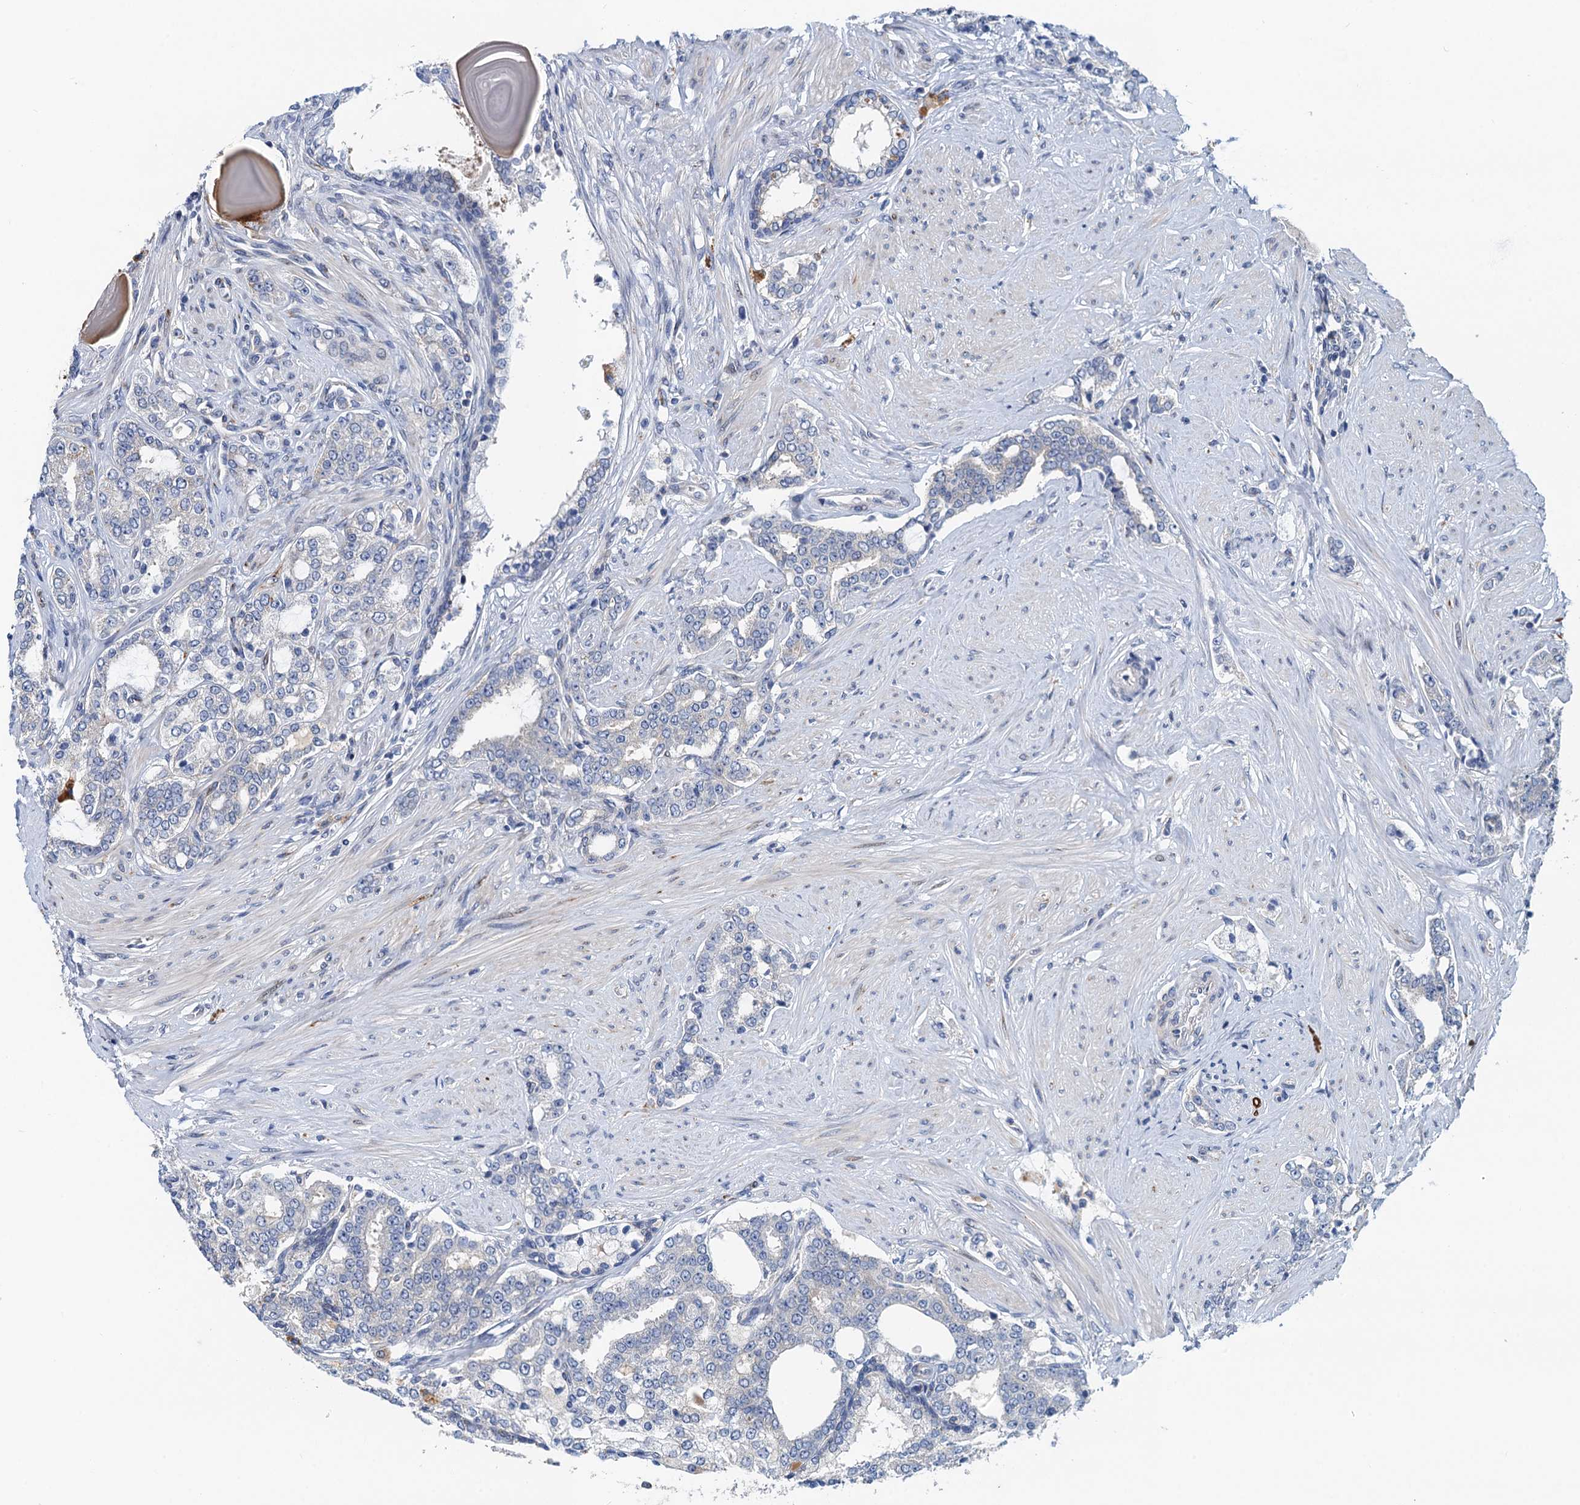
{"staining": {"intensity": "weak", "quantity": "<25%", "location": "cytoplasmic/membranous"}, "tissue": "prostate cancer", "cell_type": "Tumor cells", "image_type": "cancer", "snomed": [{"axis": "morphology", "description": "Adenocarcinoma, High grade"}, {"axis": "topography", "description": "Prostate"}], "caption": "Tumor cells show no significant protein staining in prostate cancer (adenocarcinoma (high-grade)). (IHC, brightfield microscopy, high magnification).", "gene": "NBEA", "patient": {"sex": "male", "age": 64}}